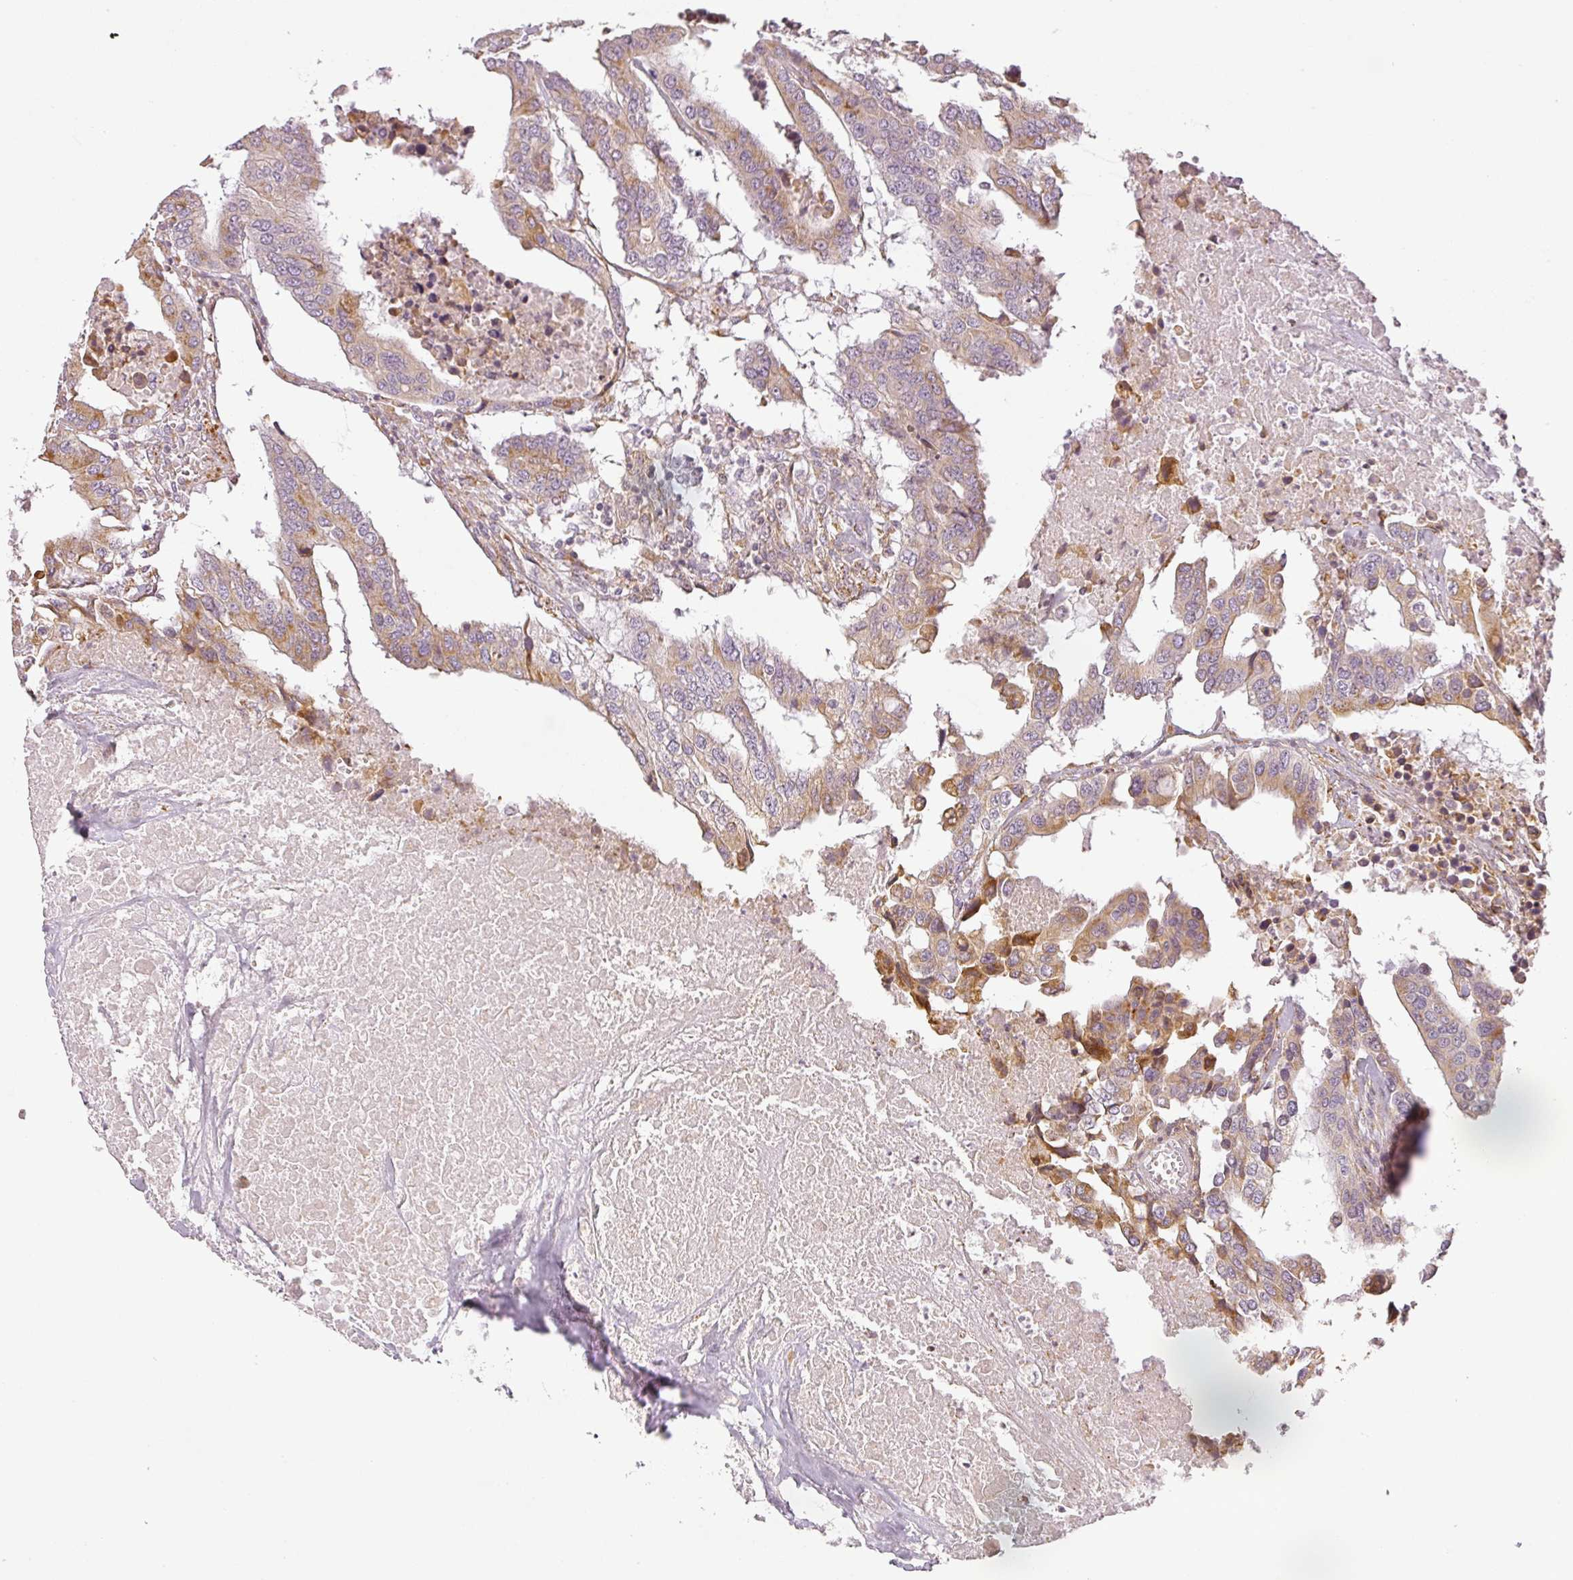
{"staining": {"intensity": "moderate", "quantity": "<25%", "location": "cytoplasmic/membranous"}, "tissue": "colorectal cancer", "cell_type": "Tumor cells", "image_type": "cancer", "snomed": [{"axis": "morphology", "description": "Adenocarcinoma, NOS"}, {"axis": "topography", "description": "Colon"}], "caption": "Protein expression analysis of adenocarcinoma (colorectal) shows moderate cytoplasmic/membranous expression in about <25% of tumor cells.", "gene": "CCDC144A", "patient": {"sex": "male", "age": 77}}